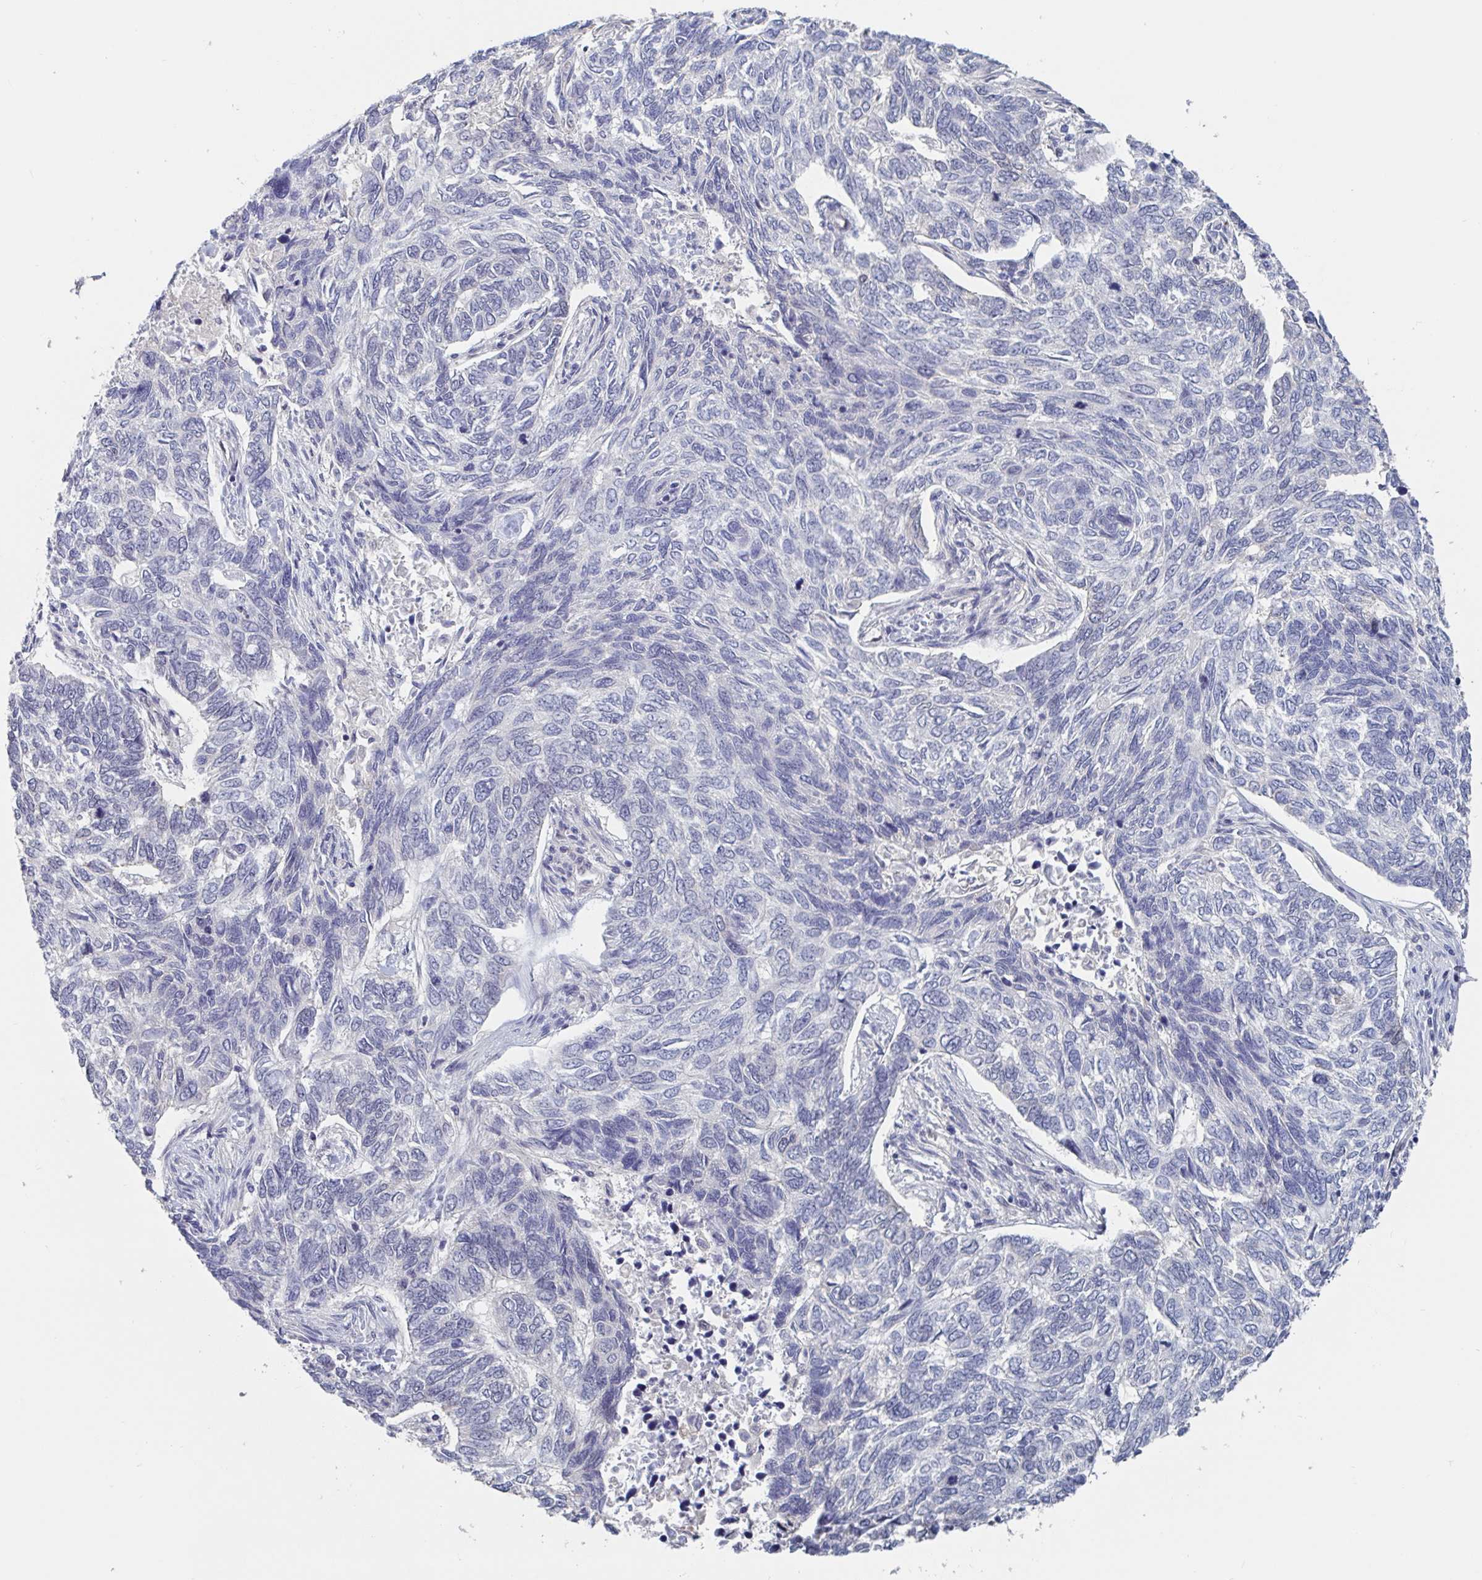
{"staining": {"intensity": "negative", "quantity": "none", "location": "none"}, "tissue": "skin cancer", "cell_type": "Tumor cells", "image_type": "cancer", "snomed": [{"axis": "morphology", "description": "Basal cell carcinoma"}, {"axis": "topography", "description": "Skin"}], "caption": "Histopathology image shows no protein staining in tumor cells of skin basal cell carcinoma tissue.", "gene": "BCL7B", "patient": {"sex": "female", "age": 65}}